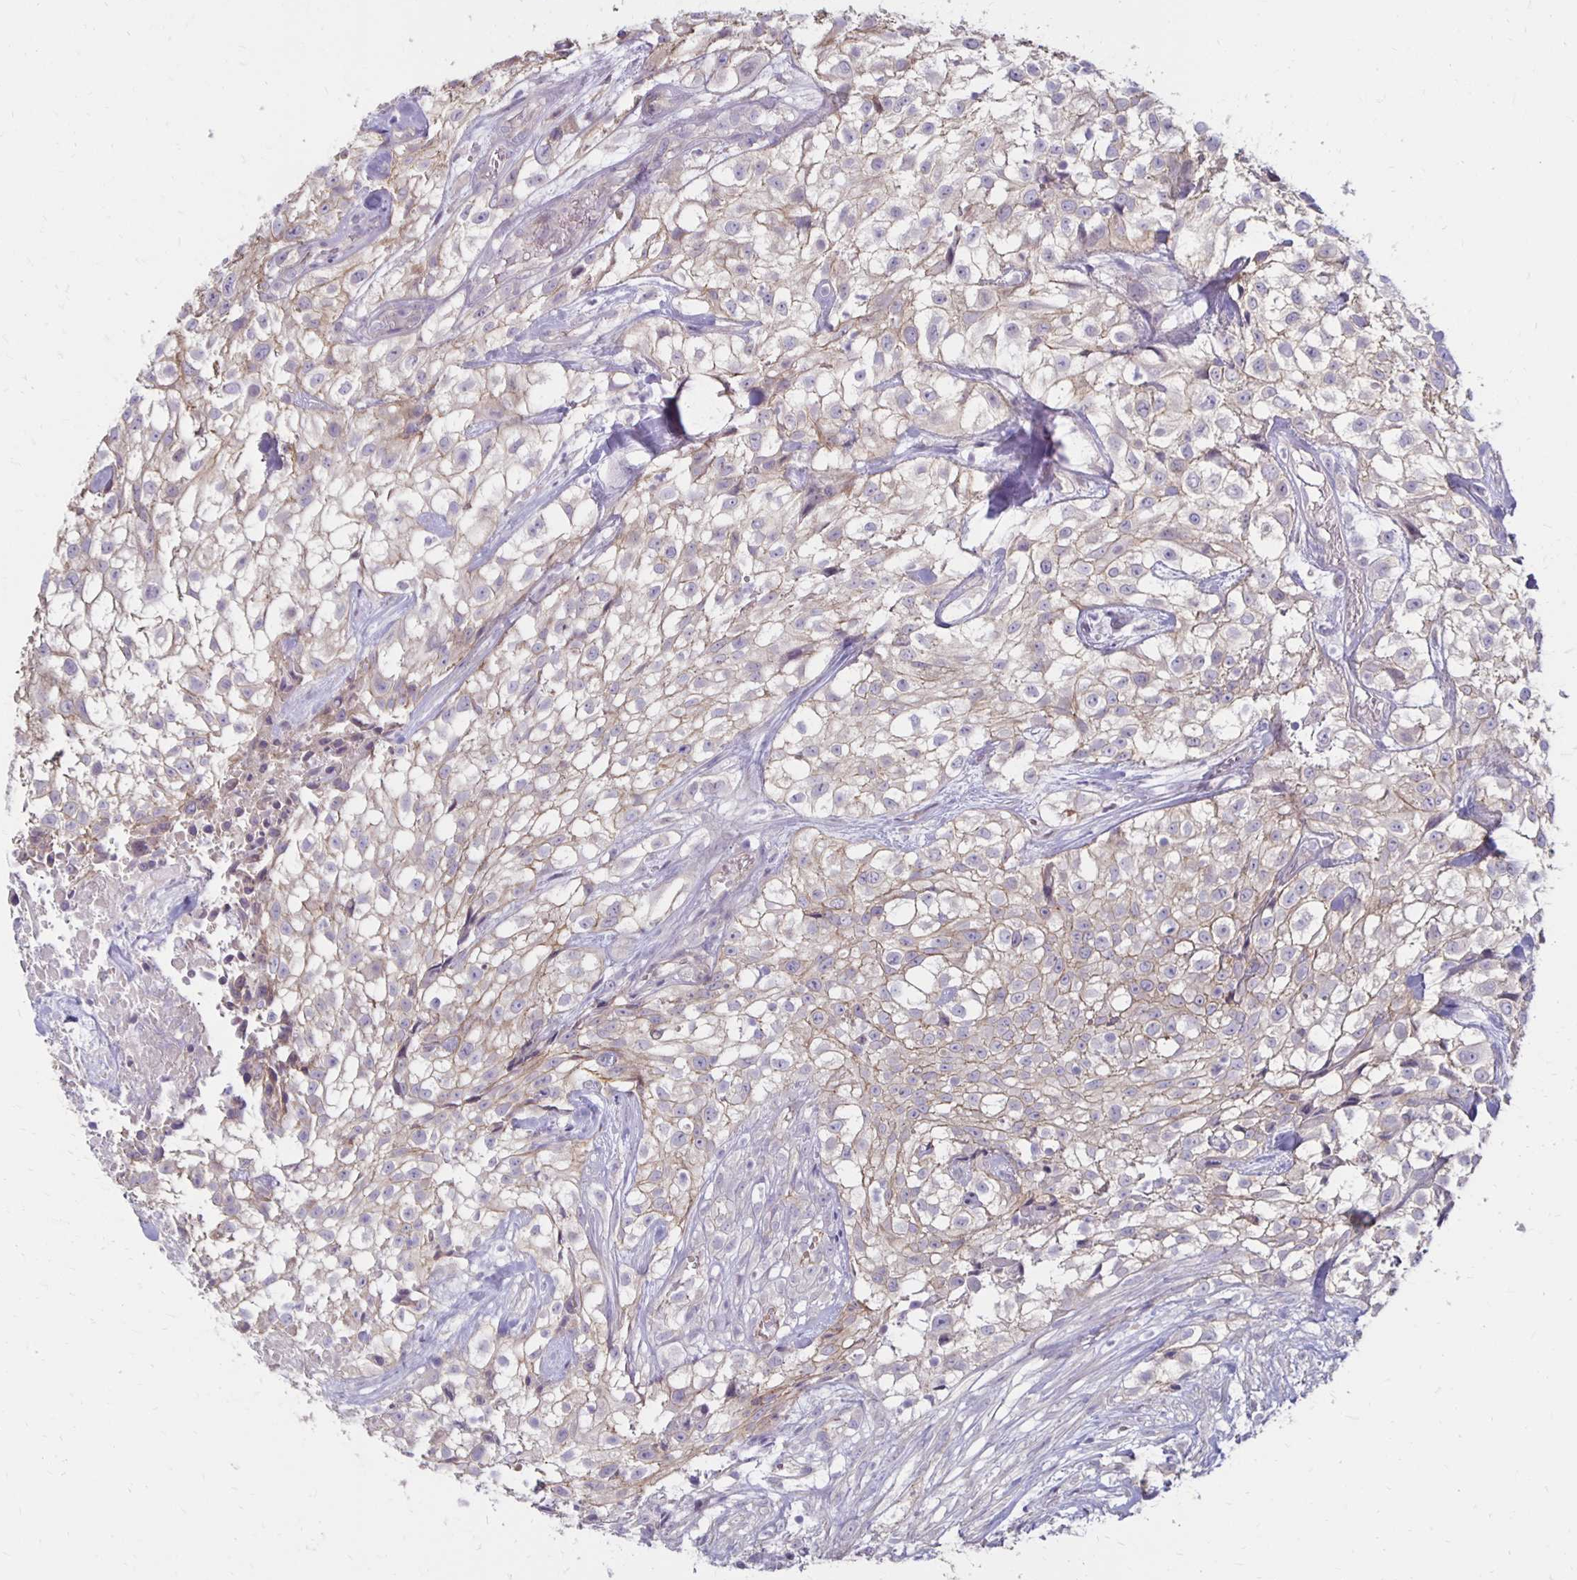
{"staining": {"intensity": "weak", "quantity": "<25%", "location": "cytoplasmic/membranous"}, "tissue": "urothelial cancer", "cell_type": "Tumor cells", "image_type": "cancer", "snomed": [{"axis": "morphology", "description": "Urothelial carcinoma, High grade"}, {"axis": "topography", "description": "Urinary bladder"}], "caption": "Immunohistochemistry (IHC) of urothelial cancer exhibits no expression in tumor cells.", "gene": "KATNBL1", "patient": {"sex": "male", "age": 56}}